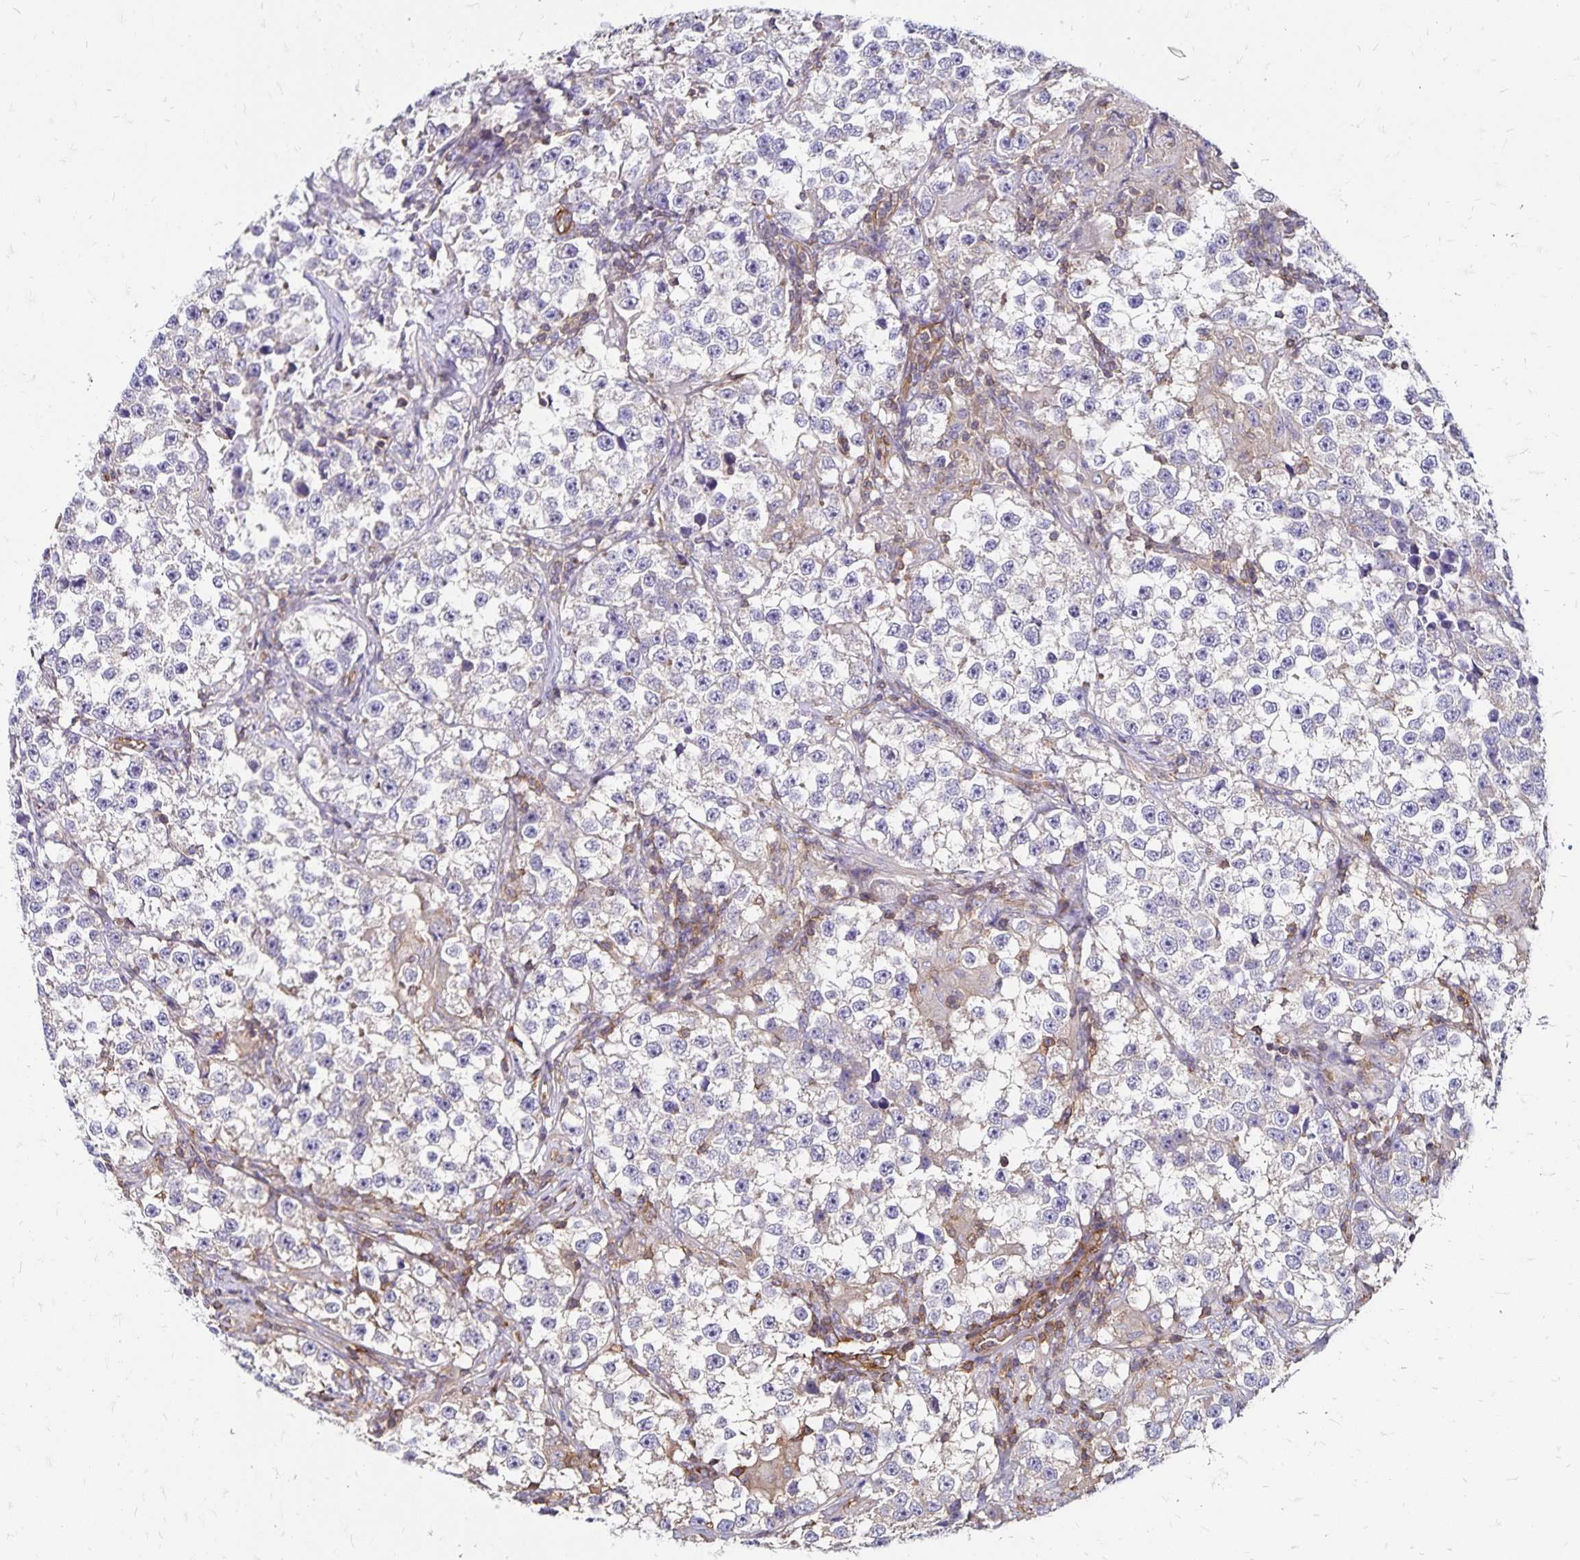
{"staining": {"intensity": "negative", "quantity": "none", "location": "none"}, "tissue": "testis cancer", "cell_type": "Tumor cells", "image_type": "cancer", "snomed": [{"axis": "morphology", "description": "Seminoma, NOS"}, {"axis": "topography", "description": "Testis"}], "caption": "DAB (3,3'-diaminobenzidine) immunohistochemical staining of testis seminoma reveals no significant expression in tumor cells.", "gene": "RPRML", "patient": {"sex": "male", "age": 46}}